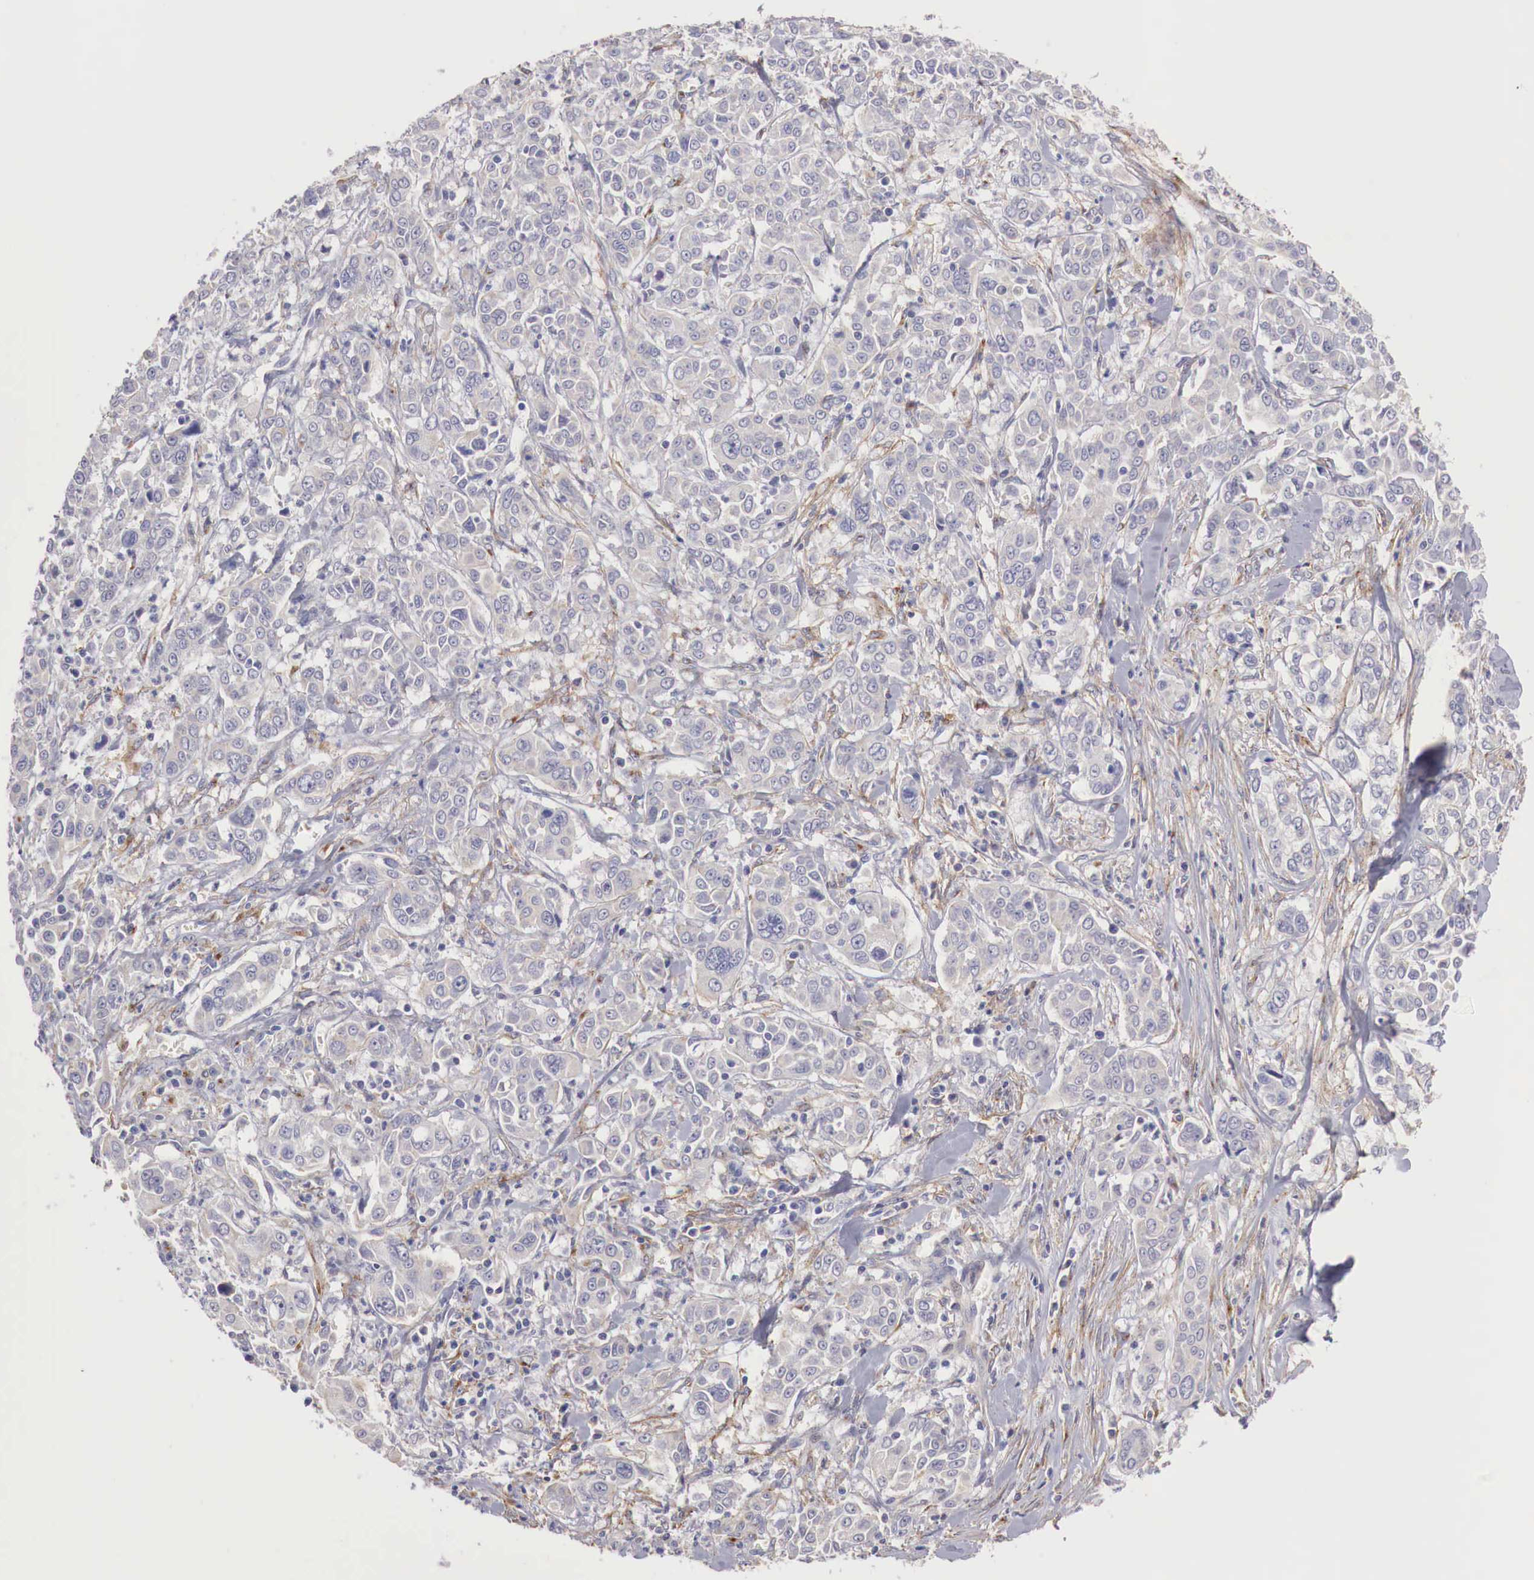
{"staining": {"intensity": "negative", "quantity": "none", "location": "none"}, "tissue": "pancreatic cancer", "cell_type": "Tumor cells", "image_type": "cancer", "snomed": [{"axis": "morphology", "description": "Adenocarcinoma, NOS"}, {"axis": "topography", "description": "Pancreas"}], "caption": "A micrograph of pancreatic cancer stained for a protein shows no brown staining in tumor cells.", "gene": "KLHDC7B", "patient": {"sex": "female", "age": 52}}